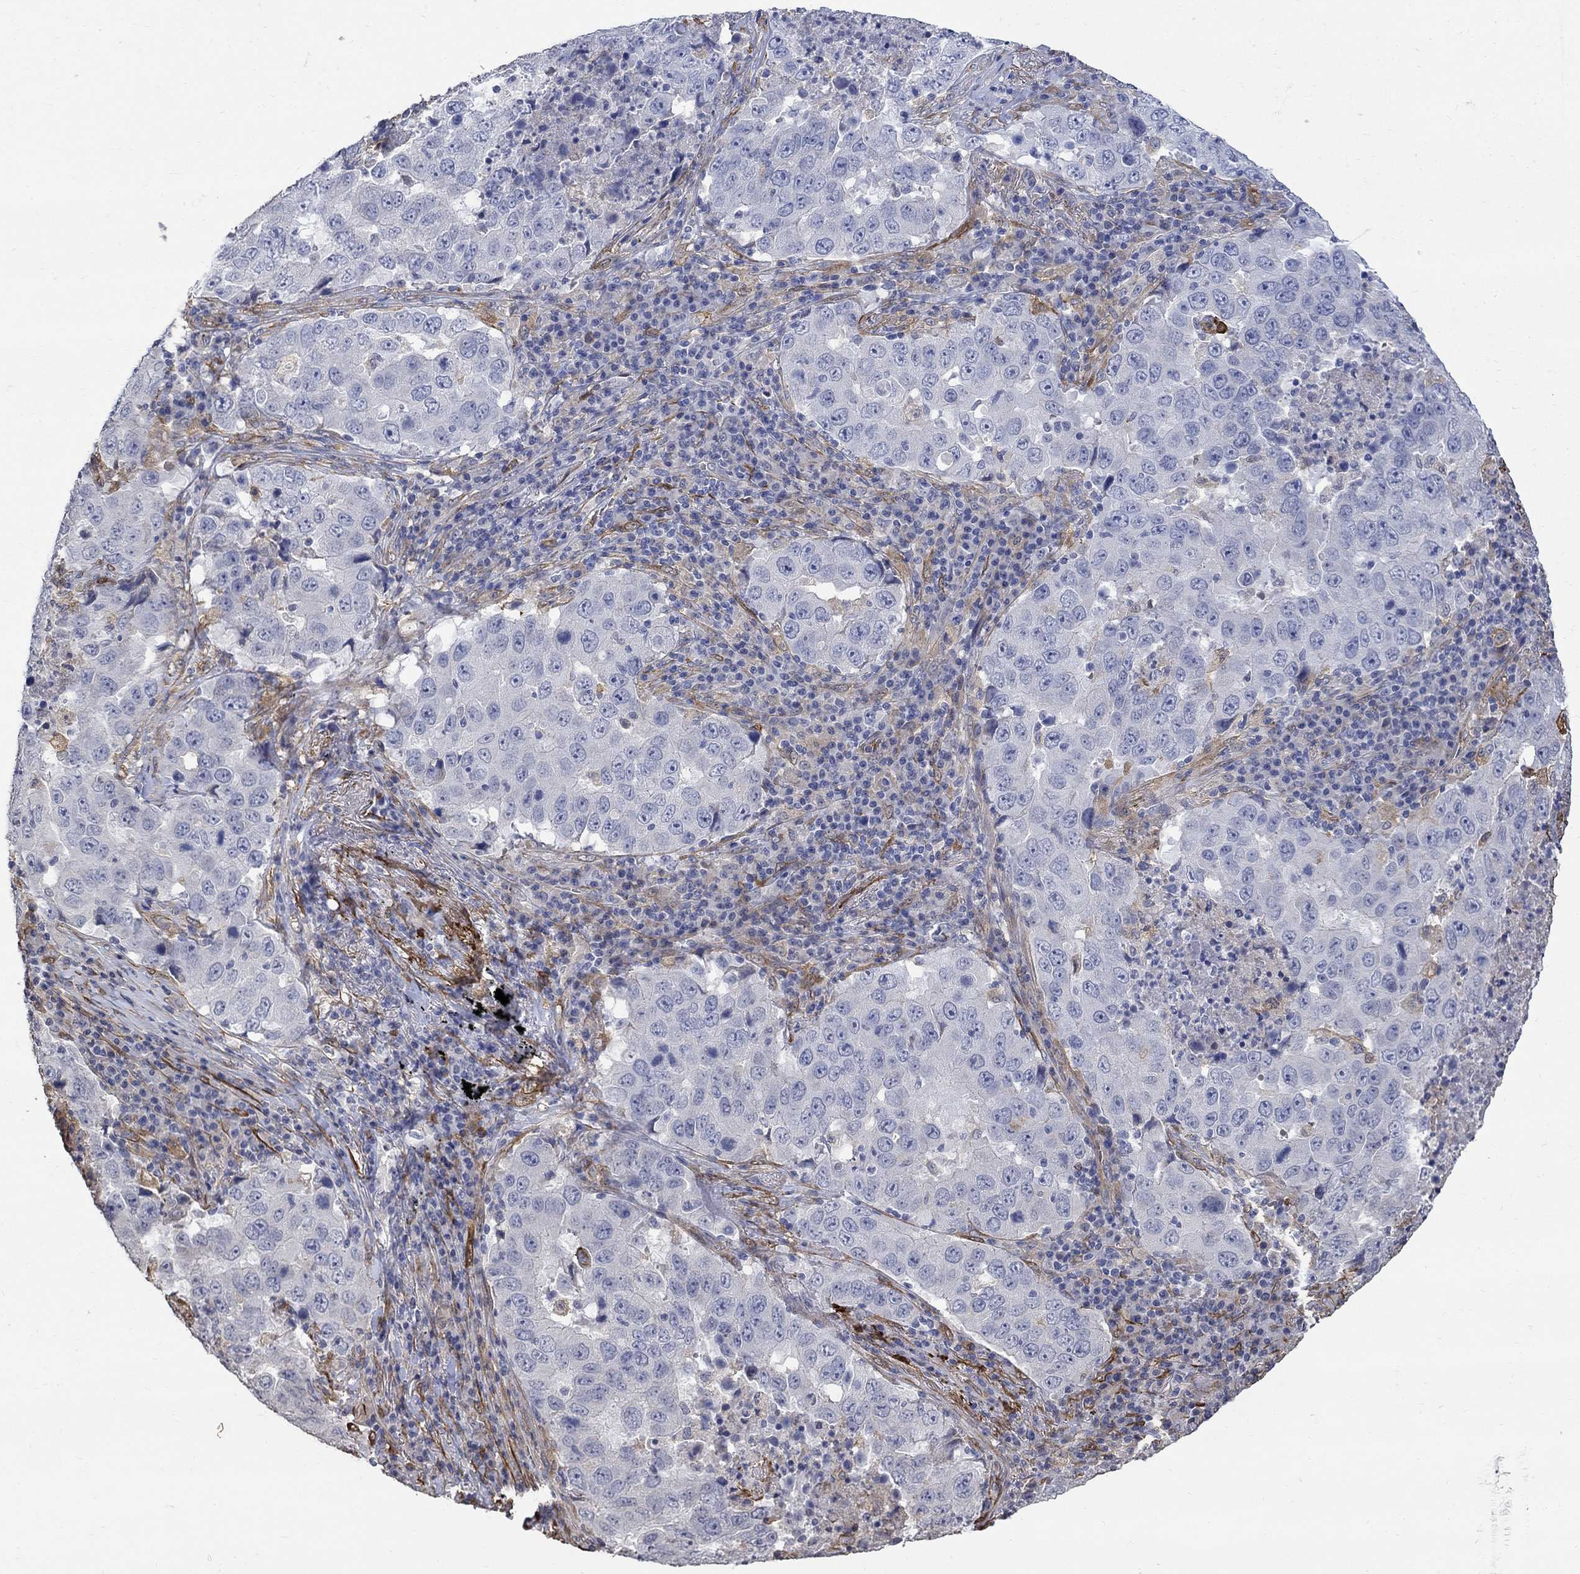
{"staining": {"intensity": "negative", "quantity": "none", "location": "none"}, "tissue": "lung cancer", "cell_type": "Tumor cells", "image_type": "cancer", "snomed": [{"axis": "morphology", "description": "Adenocarcinoma, NOS"}, {"axis": "topography", "description": "Lung"}], "caption": "A micrograph of human lung adenocarcinoma is negative for staining in tumor cells.", "gene": "TGM2", "patient": {"sex": "male", "age": 73}}